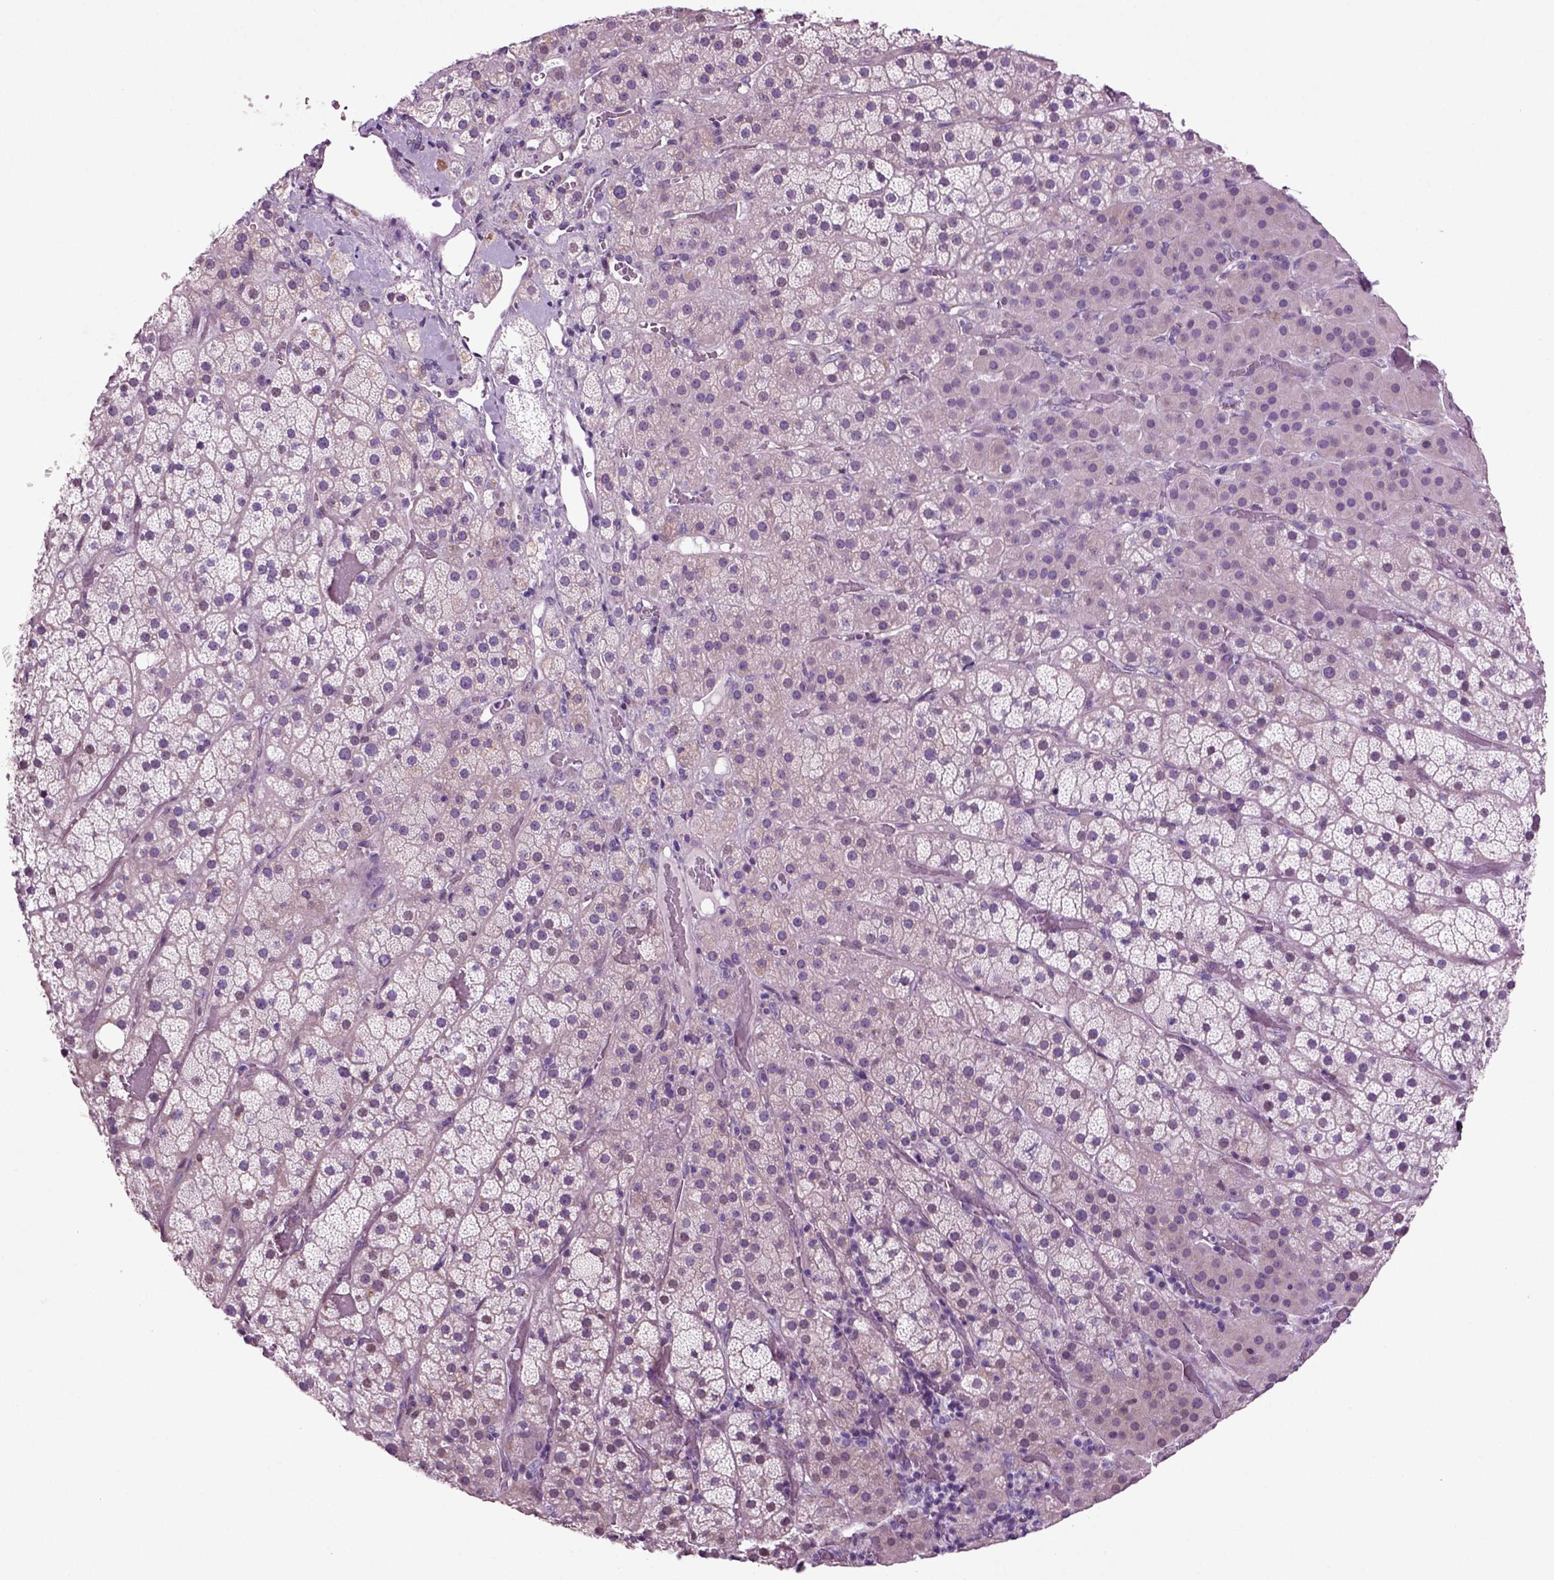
{"staining": {"intensity": "weak", "quantity": "<25%", "location": "cytoplasmic/membranous"}, "tissue": "adrenal gland", "cell_type": "Glandular cells", "image_type": "normal", "snomed": [{"axis": "morphology", "description": "Normal tissue, NOS"}, {"axis": "topography", "description": "Adrenal gland"}], "caption": "Immunohistochemistry (IHC) histopathology image of unremarkable adrenal gland: adrenal gland stained with DAB (3,3'-diaminobenzidine) reveals no significant protein expression in glandular cells. (Immunohistochemistry, brightfield microscopy, high magnification).", "gene": "ARID3A", "patient": {"sex": "male", "age": 57}}